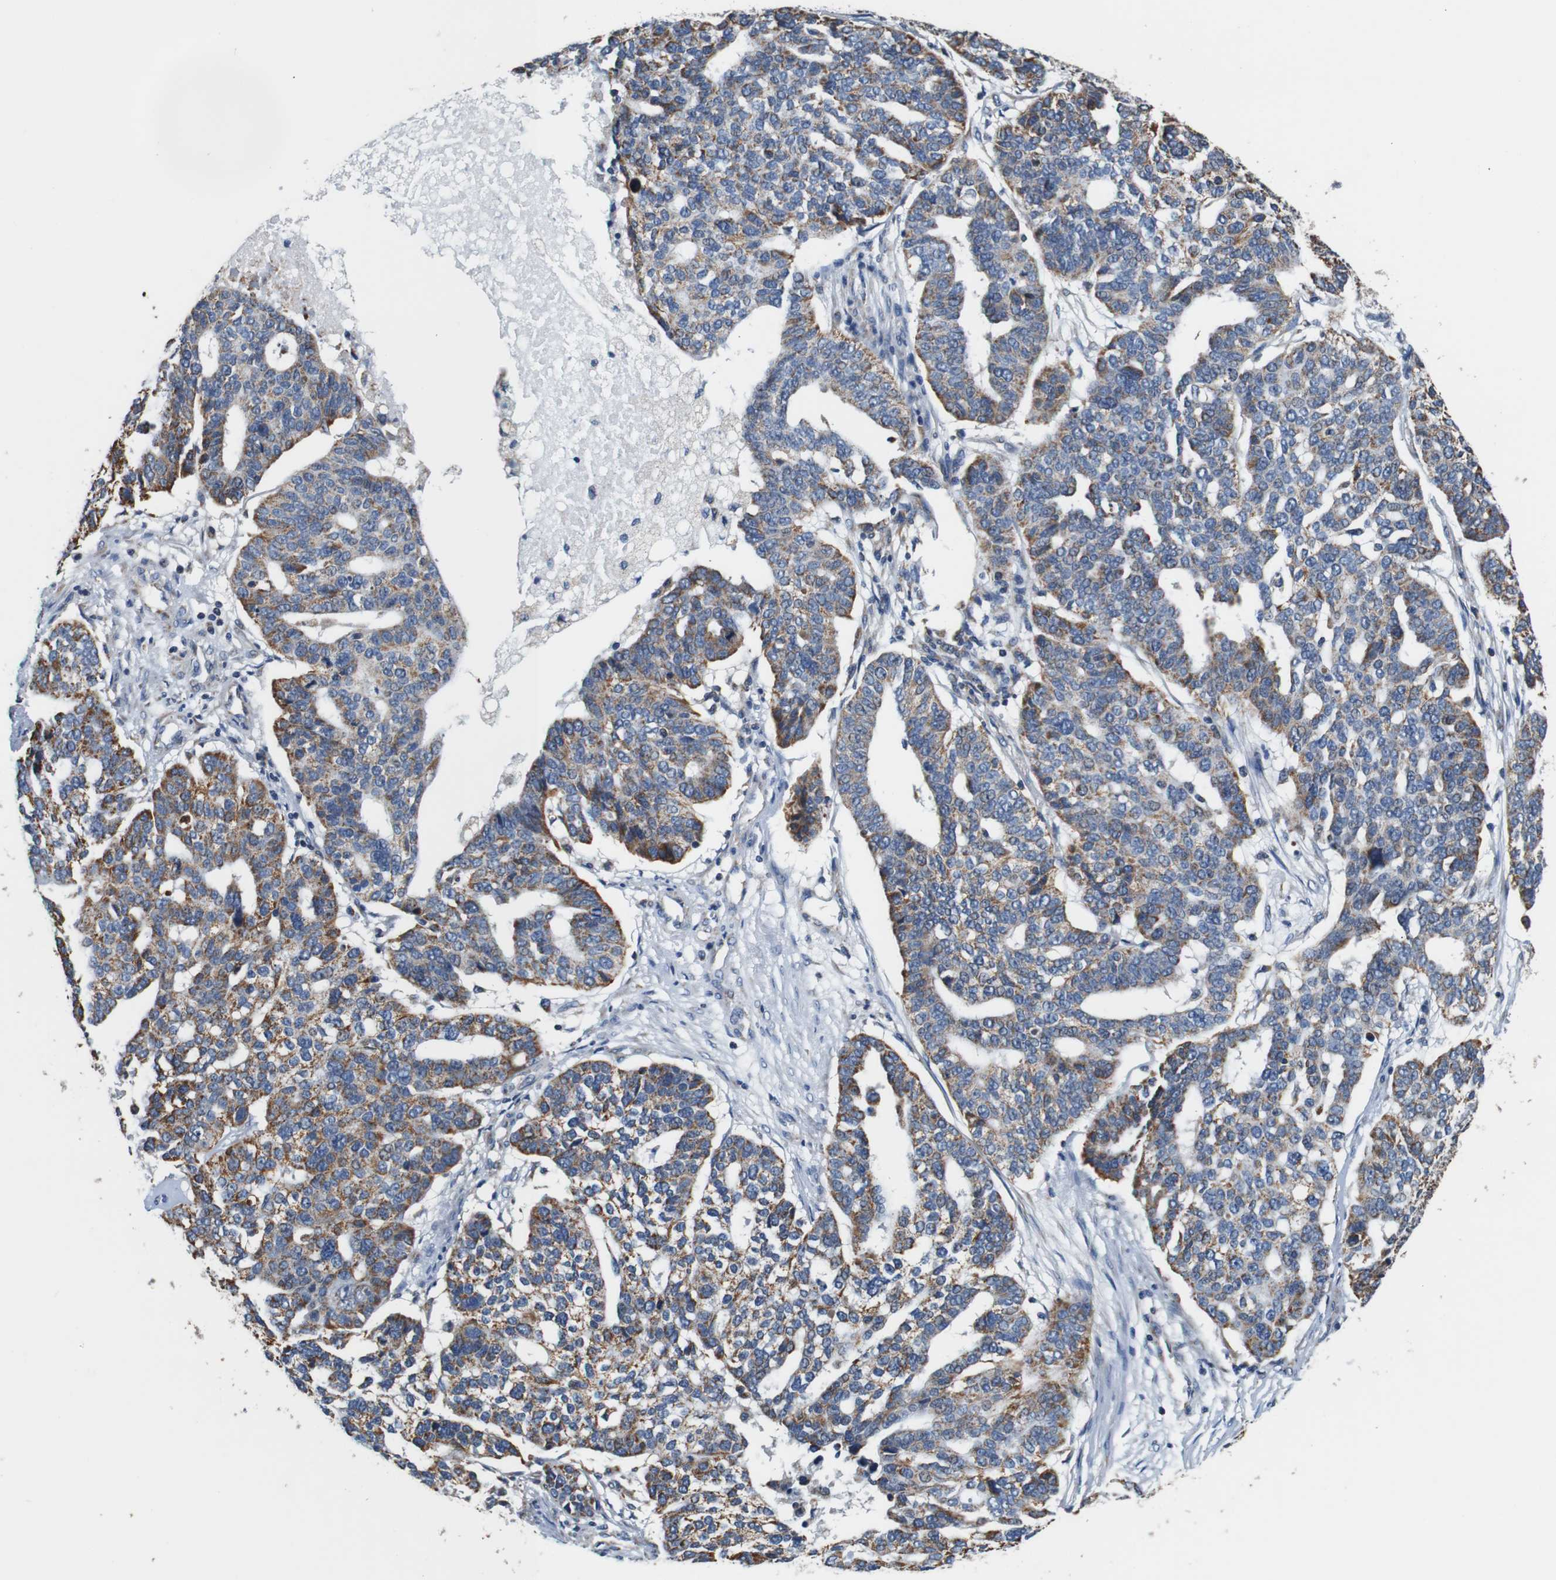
{"staining": {"intensity": "moderate", "quantity": ">75%", "location": "cytoplasmic/membranous"}, "tissue": "ovarian cancer", "cell_type": "Tumor cells", "image_type": "cancer", "snomed": [{"axis": "morphology", "description": "Cystadenocarcinoma, serous, NOS"}, {"axis": "topography", "description": "Ovary"}], "caption": "IHC photomicrograph of human ovarian cancer stained for a protein (brown), which shows medium levels of moderate cytoplasmic/membranous positivity in about >75% of tumor cells.", "gene": "LRP4", "patient": {"sex": "female", "age": 59}}